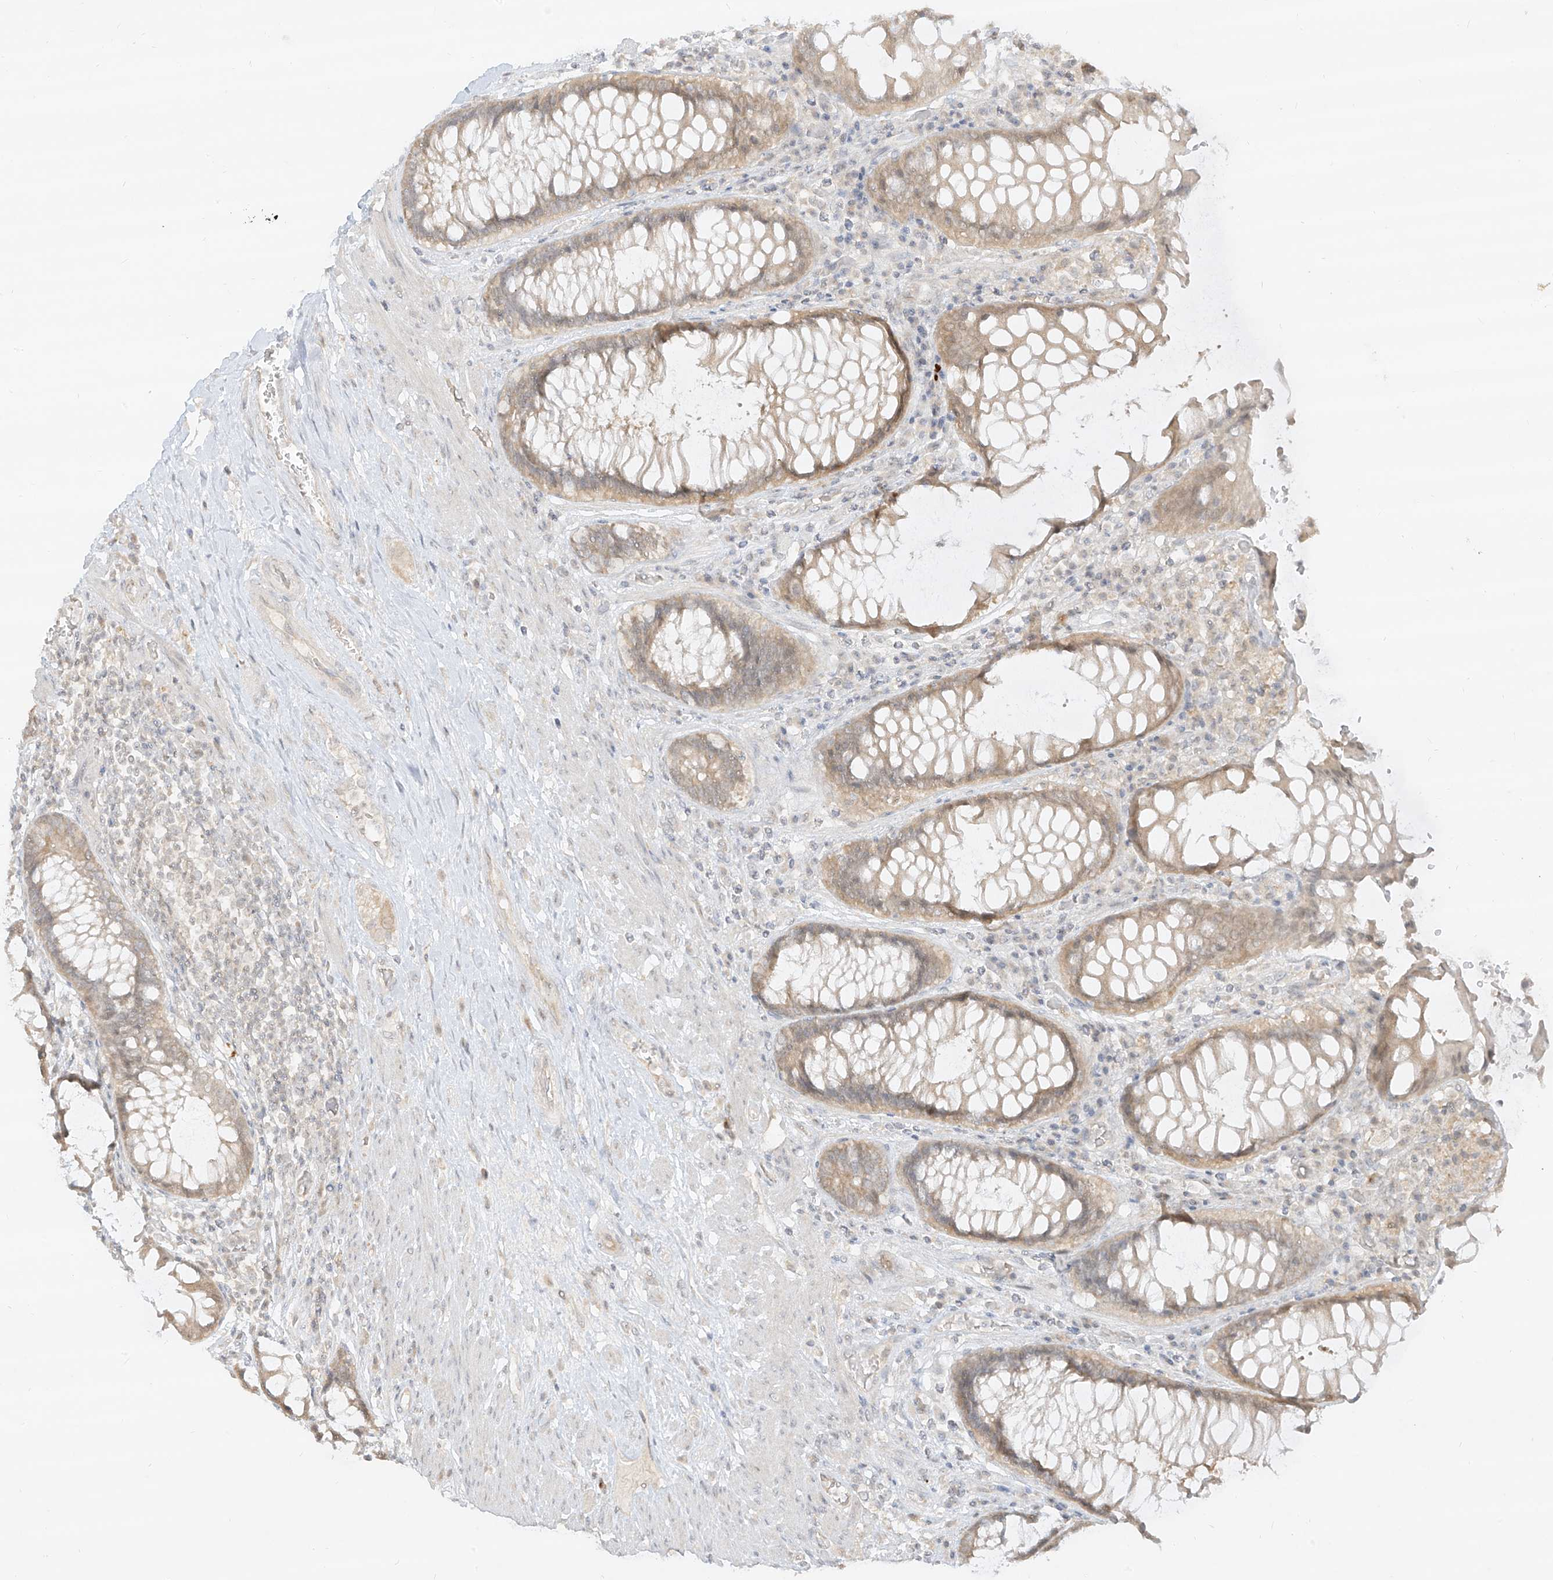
{"staining": {"intensity": "weak", "quantity": "25%-75%", "location": "cytoplasmic/membranous"}, "tissue": "rectum", "cell_type": "Glandular cells", "image_type": "normal", "snomed": [{"axis": "morphology", "description": "Normal tissue, NOS"}, {"axis": "topography", "description": "Rectum"}], "caption": "Protein staining of normal rectum displays weak cytoplasmic/membranous expression in about 25%-75% of glandular cells.", "gene": "LIPT1", "patient": {"sex": "male", "age": 64}}